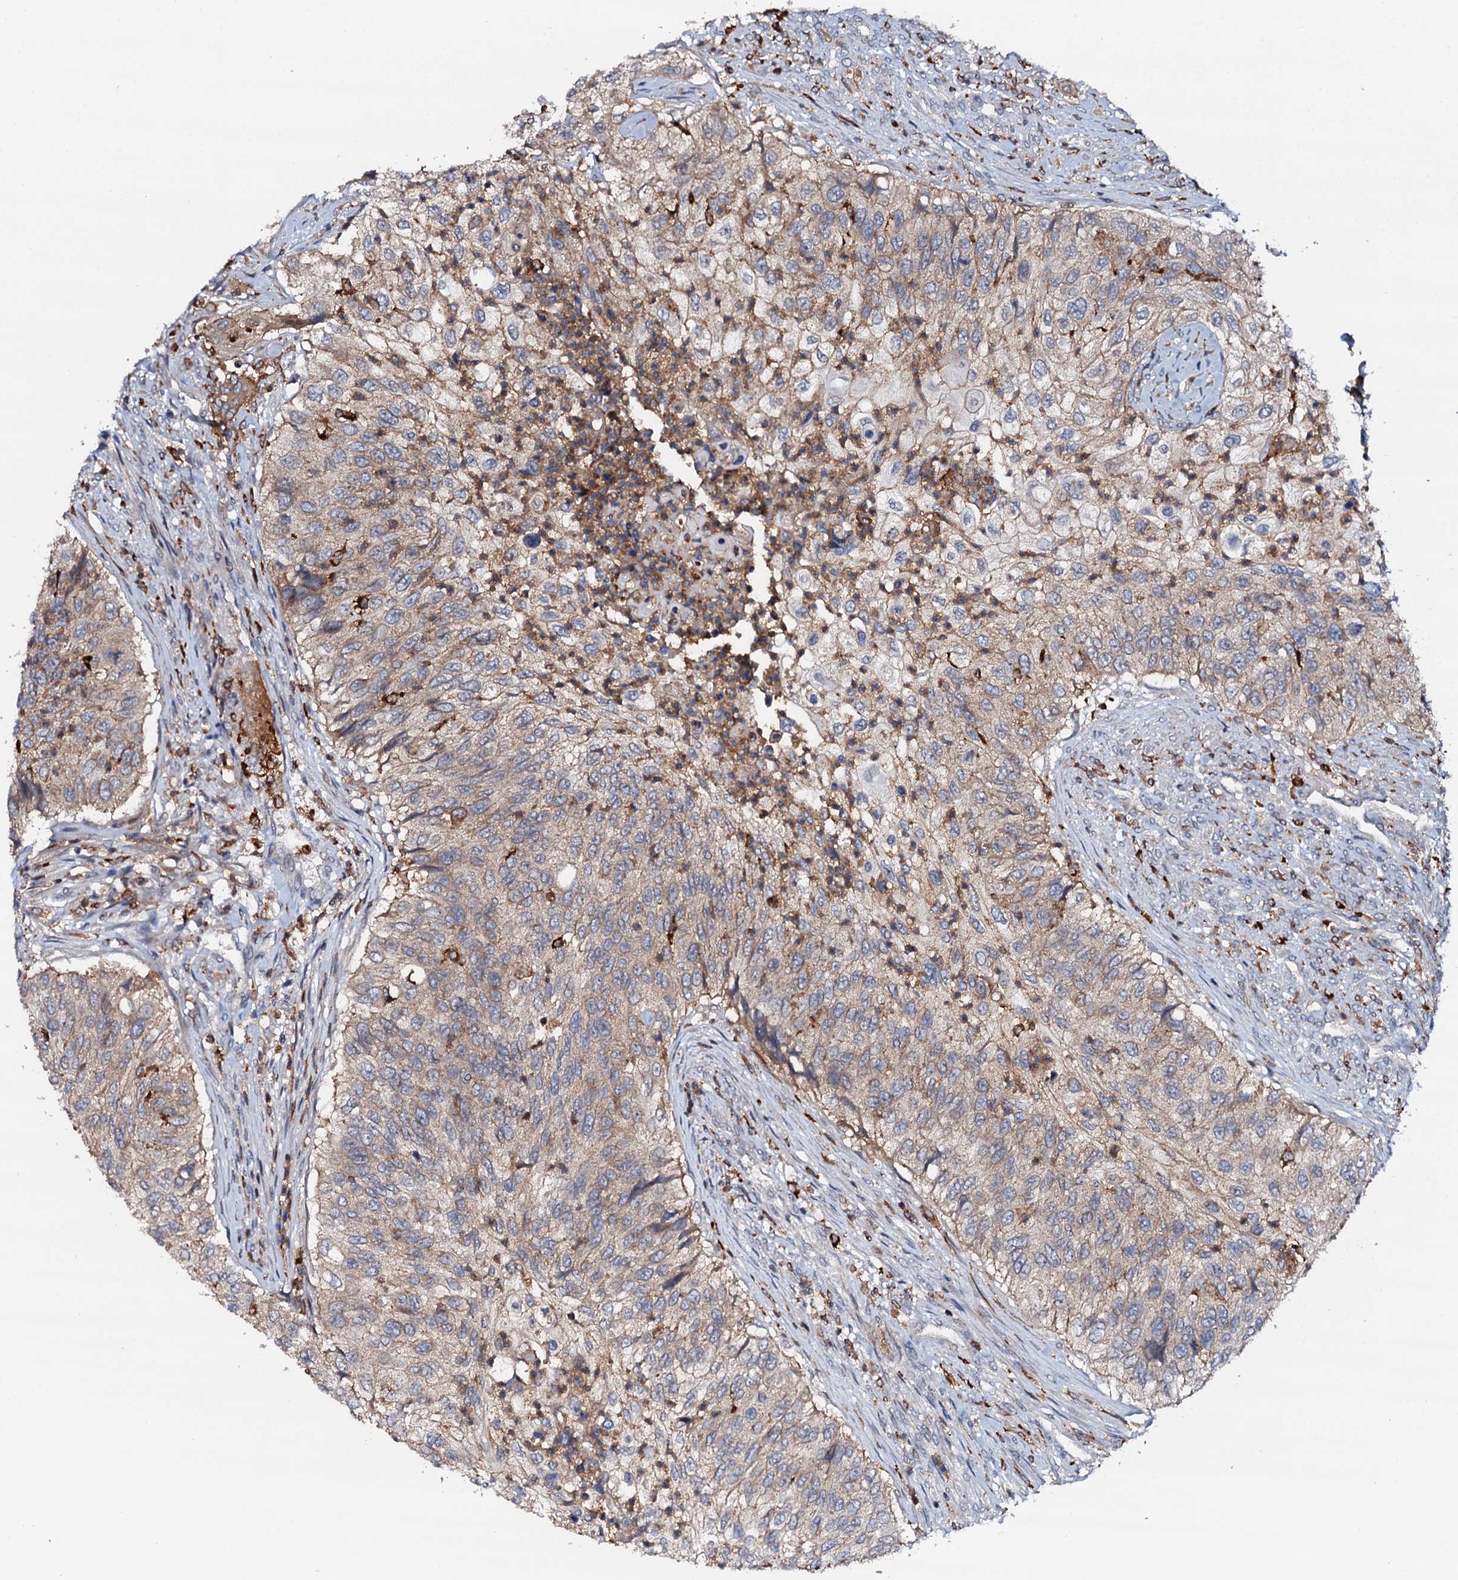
{"staining": {"intensity": "moderate", "quantity": "<25%", "location": "cytoplasmic/membranous"}, "tissue": "urothelial cancer", "cell_type": "Tumor cells", "image_type": "cancer", "snomed": [{"axis": "morphology", "description": "Urothelial carcinoma, High grade"}, {"axis": "topography", "description": "Urinary bladder"}], "caption": "Urothelial cancer tissue demonstrates moderate cytoplasmic/membranous expression in about <25% of tumor cells, visualized by immunohistochemistry. The staining was performed using DAB (3,3'-diaminobenzidine) to visualize the protein expression in brown, while the nuclei were stained in blue with hematoxylin (Magnification: 20x).", "gene": "VAMP8", "patient": {"sex": "female", "age": 60}}